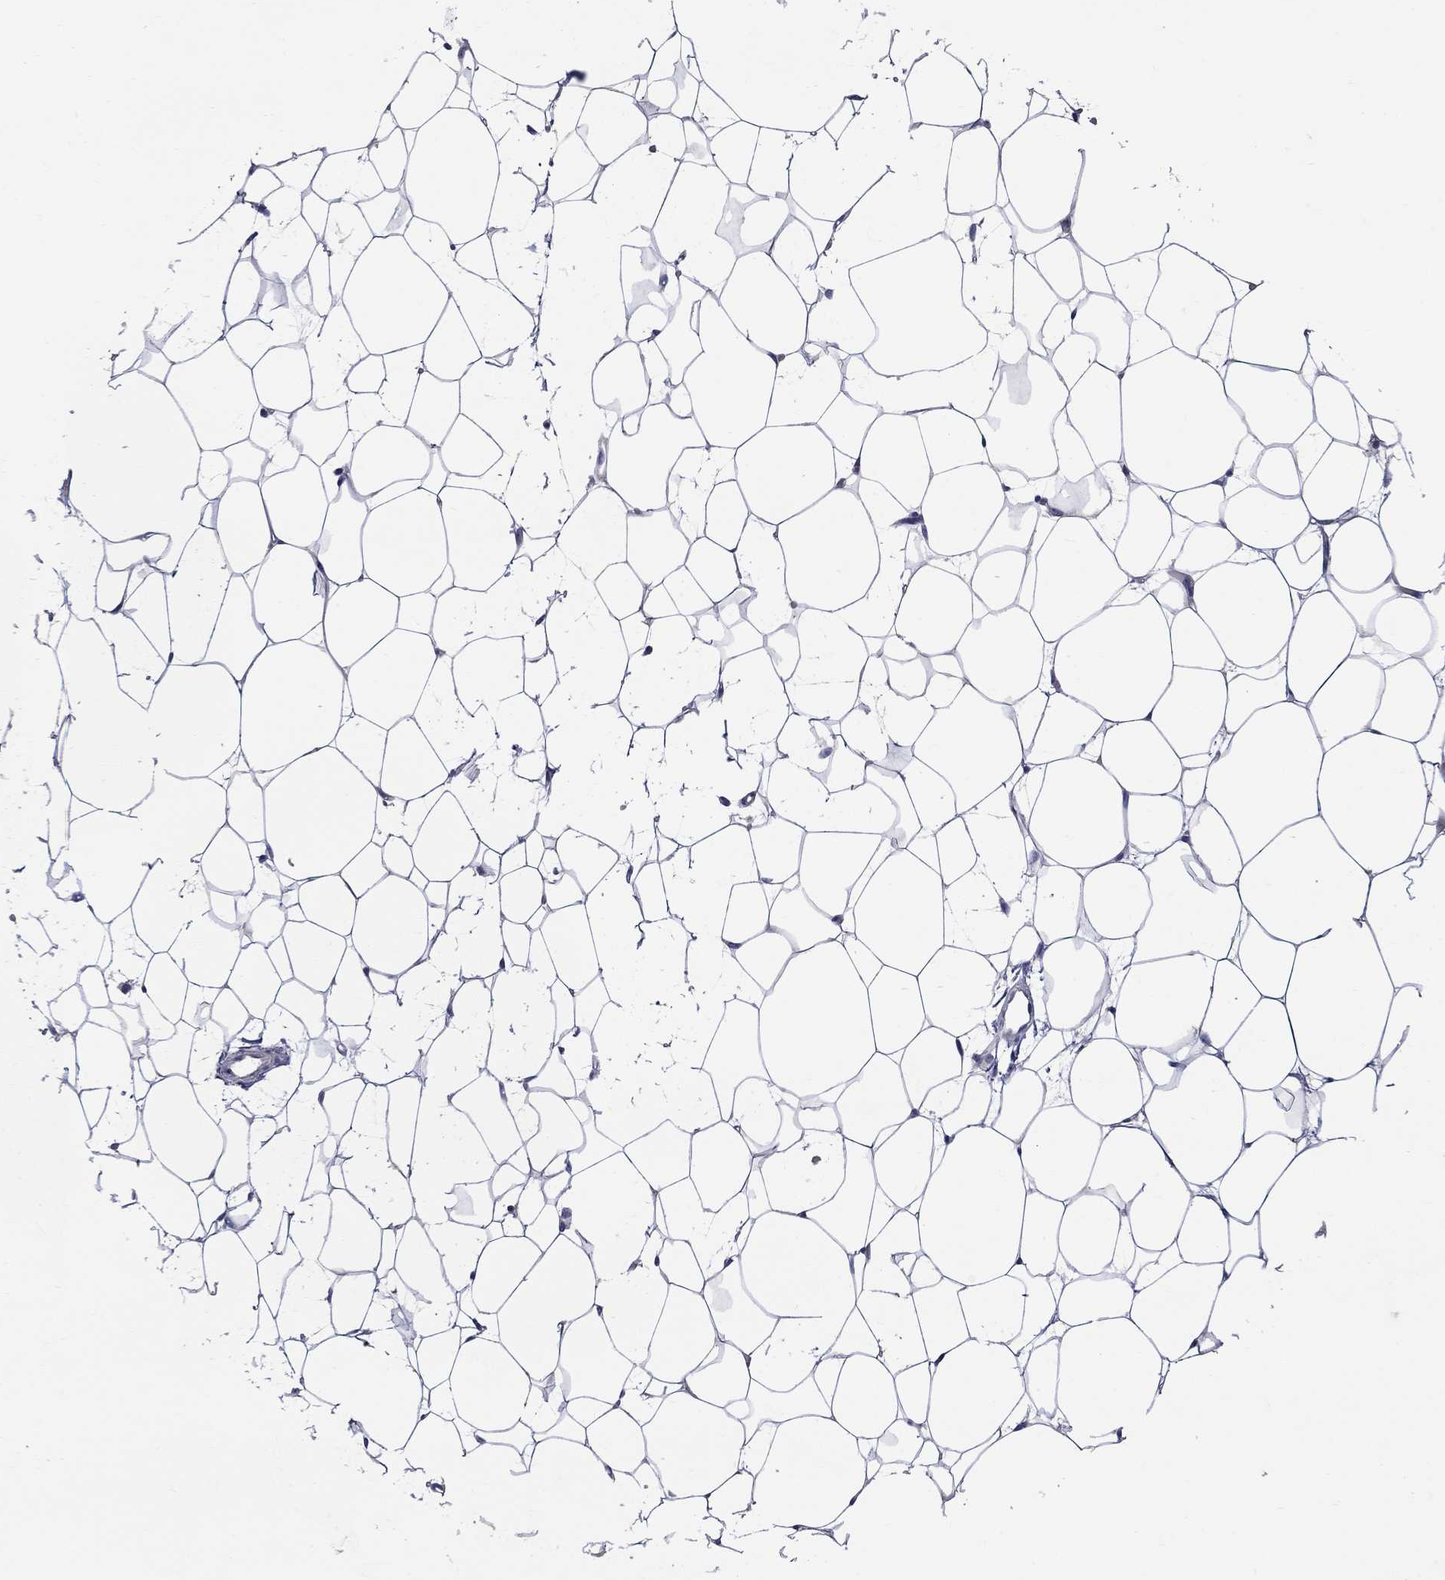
{"staining": {"intensity": "negative", "quantity": "none", "location": "none"}, "tissue": "breast", "cell_type": "Adipocytes", "image_type": "normal", "snomed": [{"axis": "morphology", "description": "Normal tissue, NOS"}, {"axis": "topography", "description": "Breast"}], "caption": "This is an immunohistochemistry (IHC) micrograph of unremarkable breast. There is no positivity in adipocytes.", "gene": "HMX2", "patient": {"sex": "female", "age": 37}}